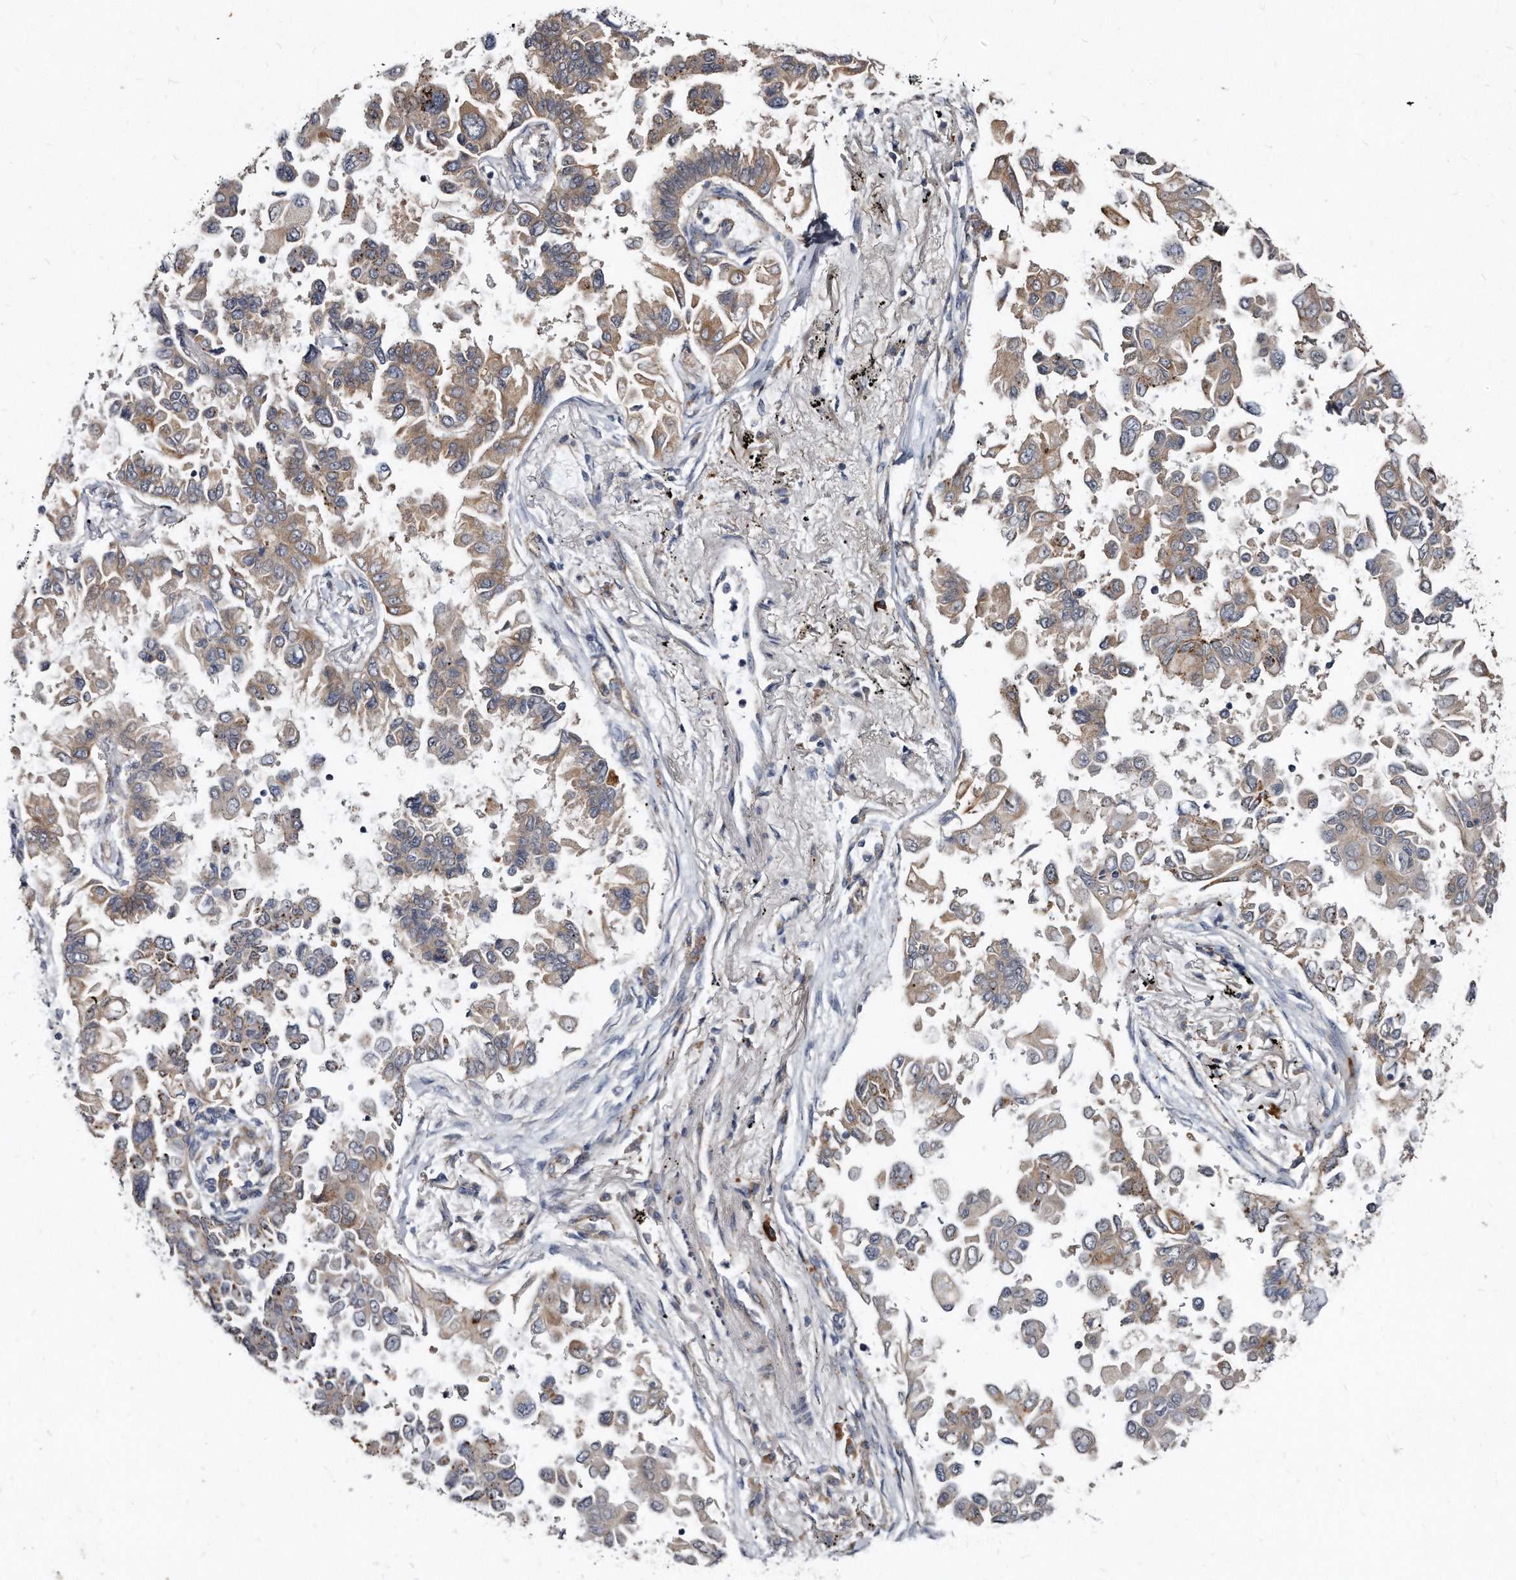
{"staining": {"intensity": "moderate", "quantity": ">75%", "location": "cytoplasmic/membranous"}, "tissue": "lung cancer", "cell_type": "Tumor cells", "image_type": "cancer", "snomed": [{"axis": "morphology", "description": "Adenocarcinoma, NOS"}, {"axis": "topography", "description": "Lung"}], "caption": "Brown immunohistochemical staining in lung cancer (adenocarcinoma) exhibits moderate cytoplasmic/membranous positivity in about >75% of tumor cells.", "gene": "KLHDC3", "patient": {"sex": "female", "age": 67}}